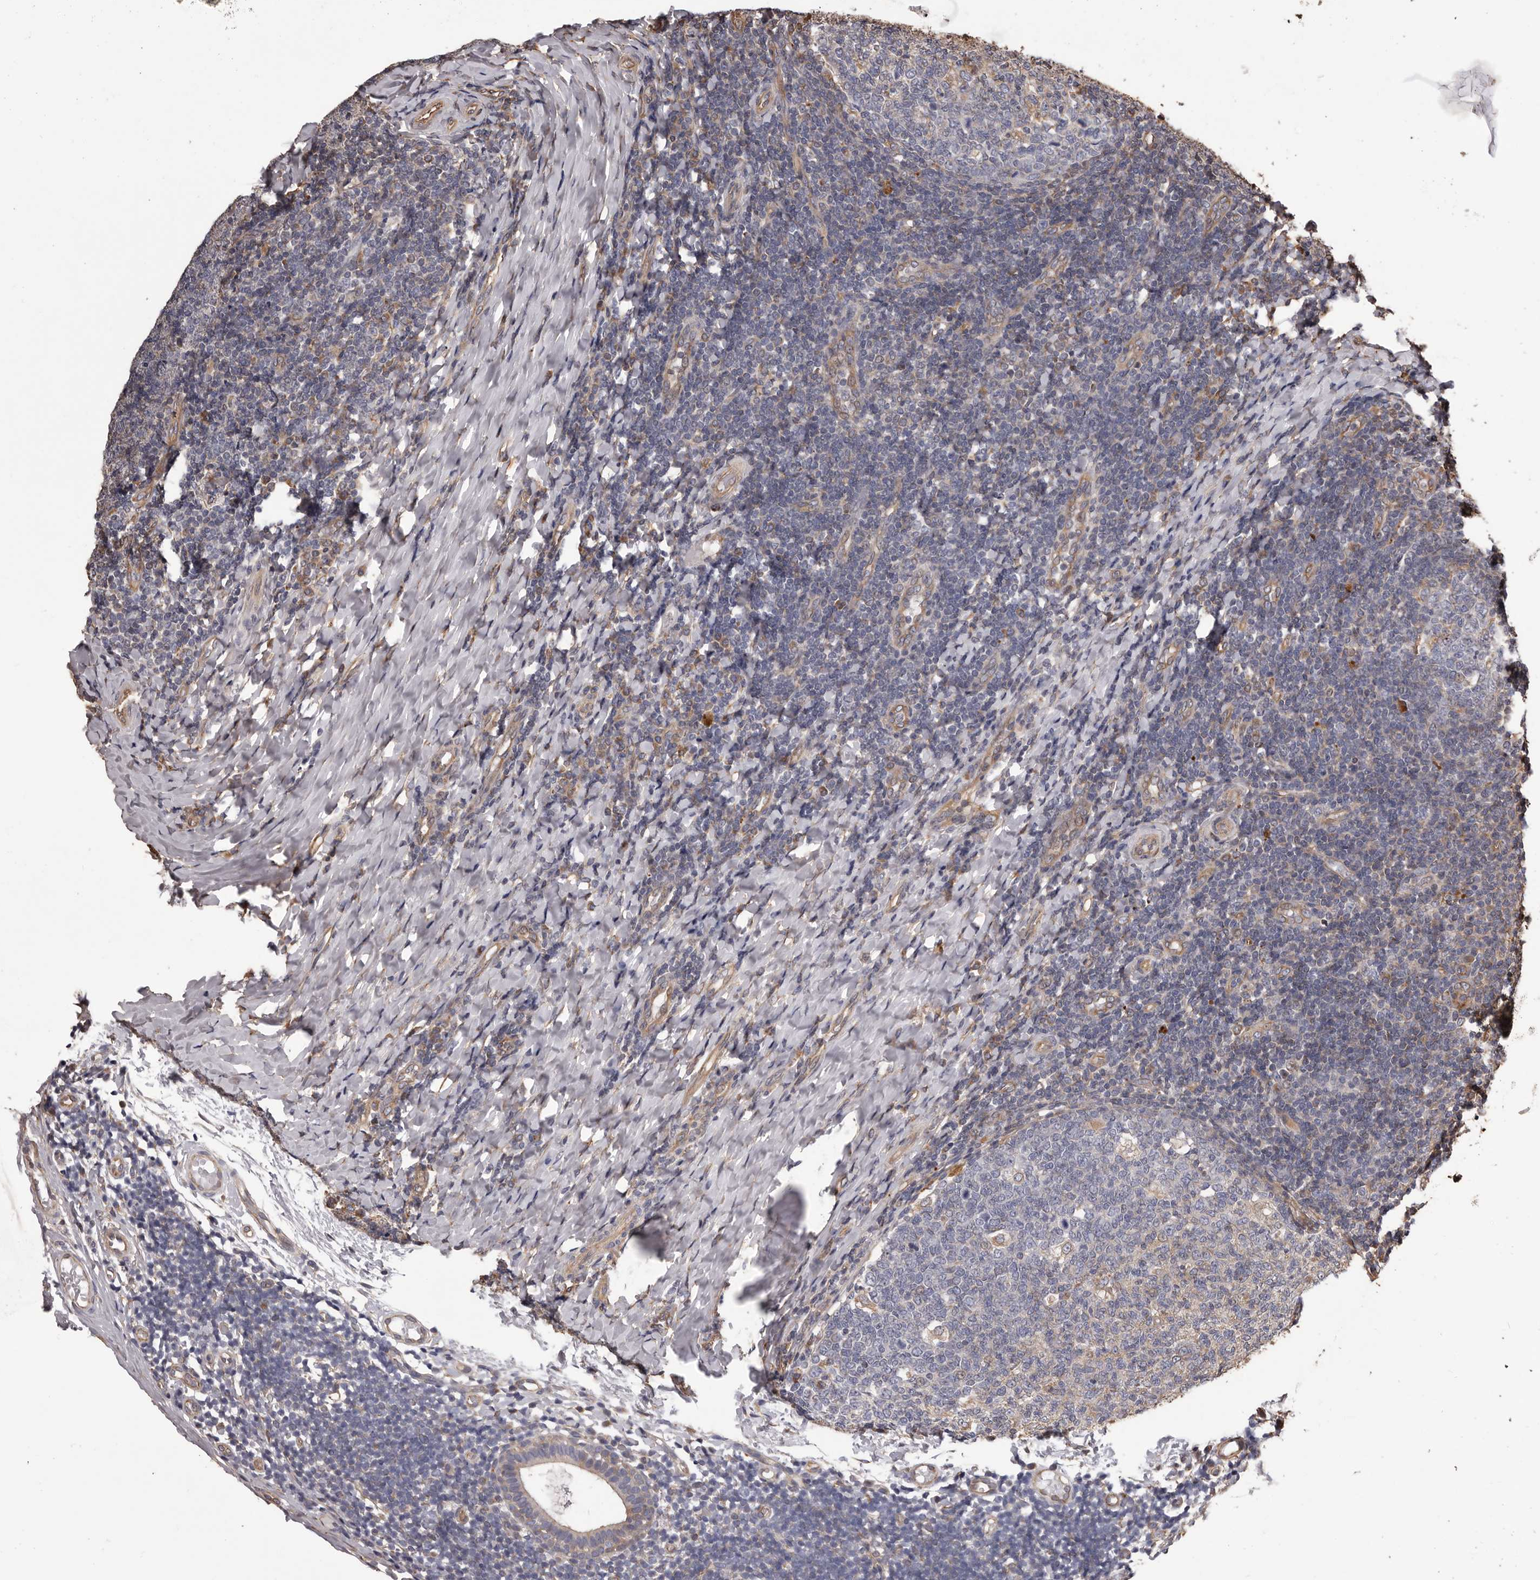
{"staining": {"intensity": "weak", "quantity": "<25%", "location": "cytoplasmic/membranous"}, "tissue": "tonsil", "cell_type": "Germinal center cells", "image_type": "normal", "snomed": [{"axis": "morphology", "description": "Normal tissue, NOS"}, {"axis": "topography", "description": "Tonsil"}], "caption": "Tonsil stained for a protein using immunohistochemistry (IHC) demonstrates no expression germinal center cells.", "gene": "CEP104", "patient": {"sex": "female", "age": 19}}